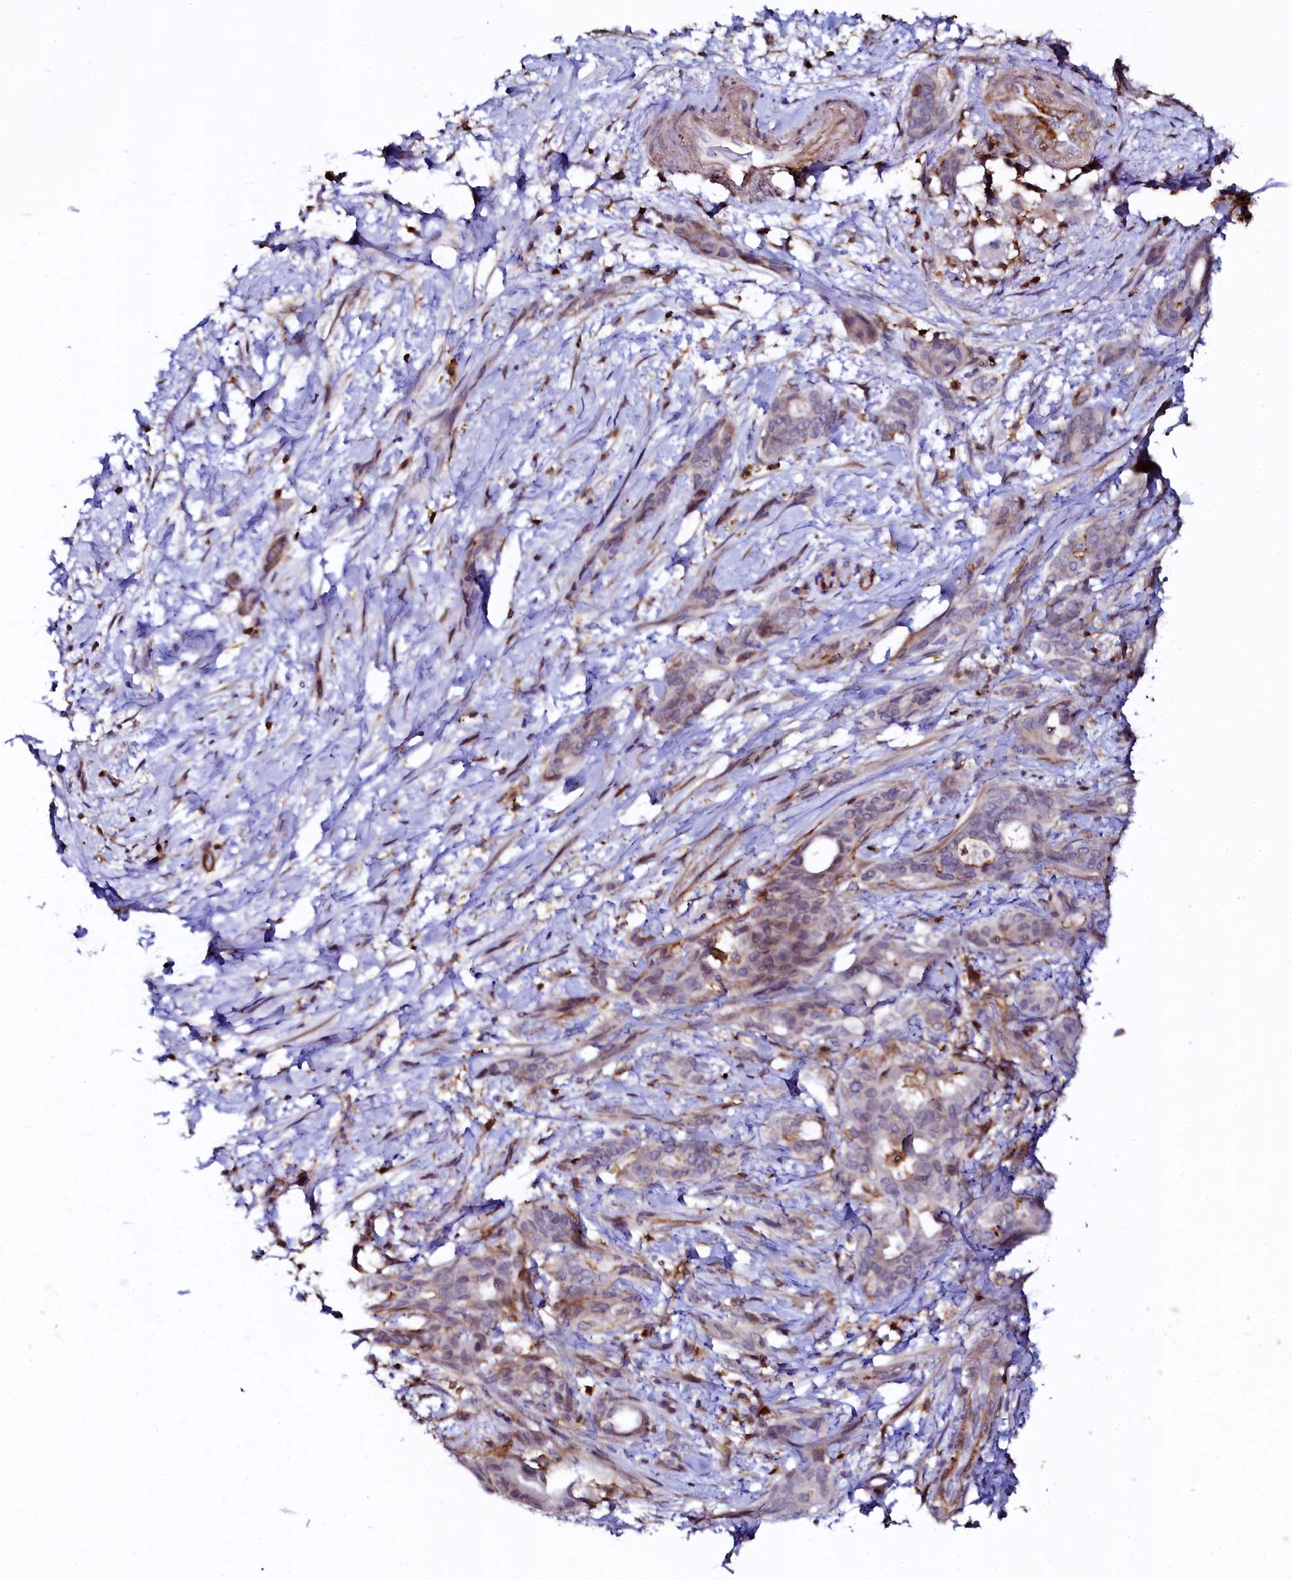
{"staining": {"intensity": "negative", "quantity": "none", "location": "none"}, "tissue": "pancreatic cancer", "cell_type": "Tumor cells", "image_type": "cancer", "snomed": [{"axis": "morphology", "description": "Normal tissue, NOS"}, {"axis": "morphology", "description": "Adenocarcinoma, NOS"}, {"axis": "topography", "description": "Pancreas"}, {"axis": "topography", "description": "Peripheral nerve tissue"}], "caption": "A high-resolution histopathology image shows immunohistochemistry (IHC) staining of pancreatic cancer, which displays no significant positivity in tumor cells. (DAB (3,3'-diaminobenzidine) immunohistochemistry visualized using brightfield microscopy, high magnification).", "gene": "AAAS", "patient": {"sex": "female", "age": 63}}